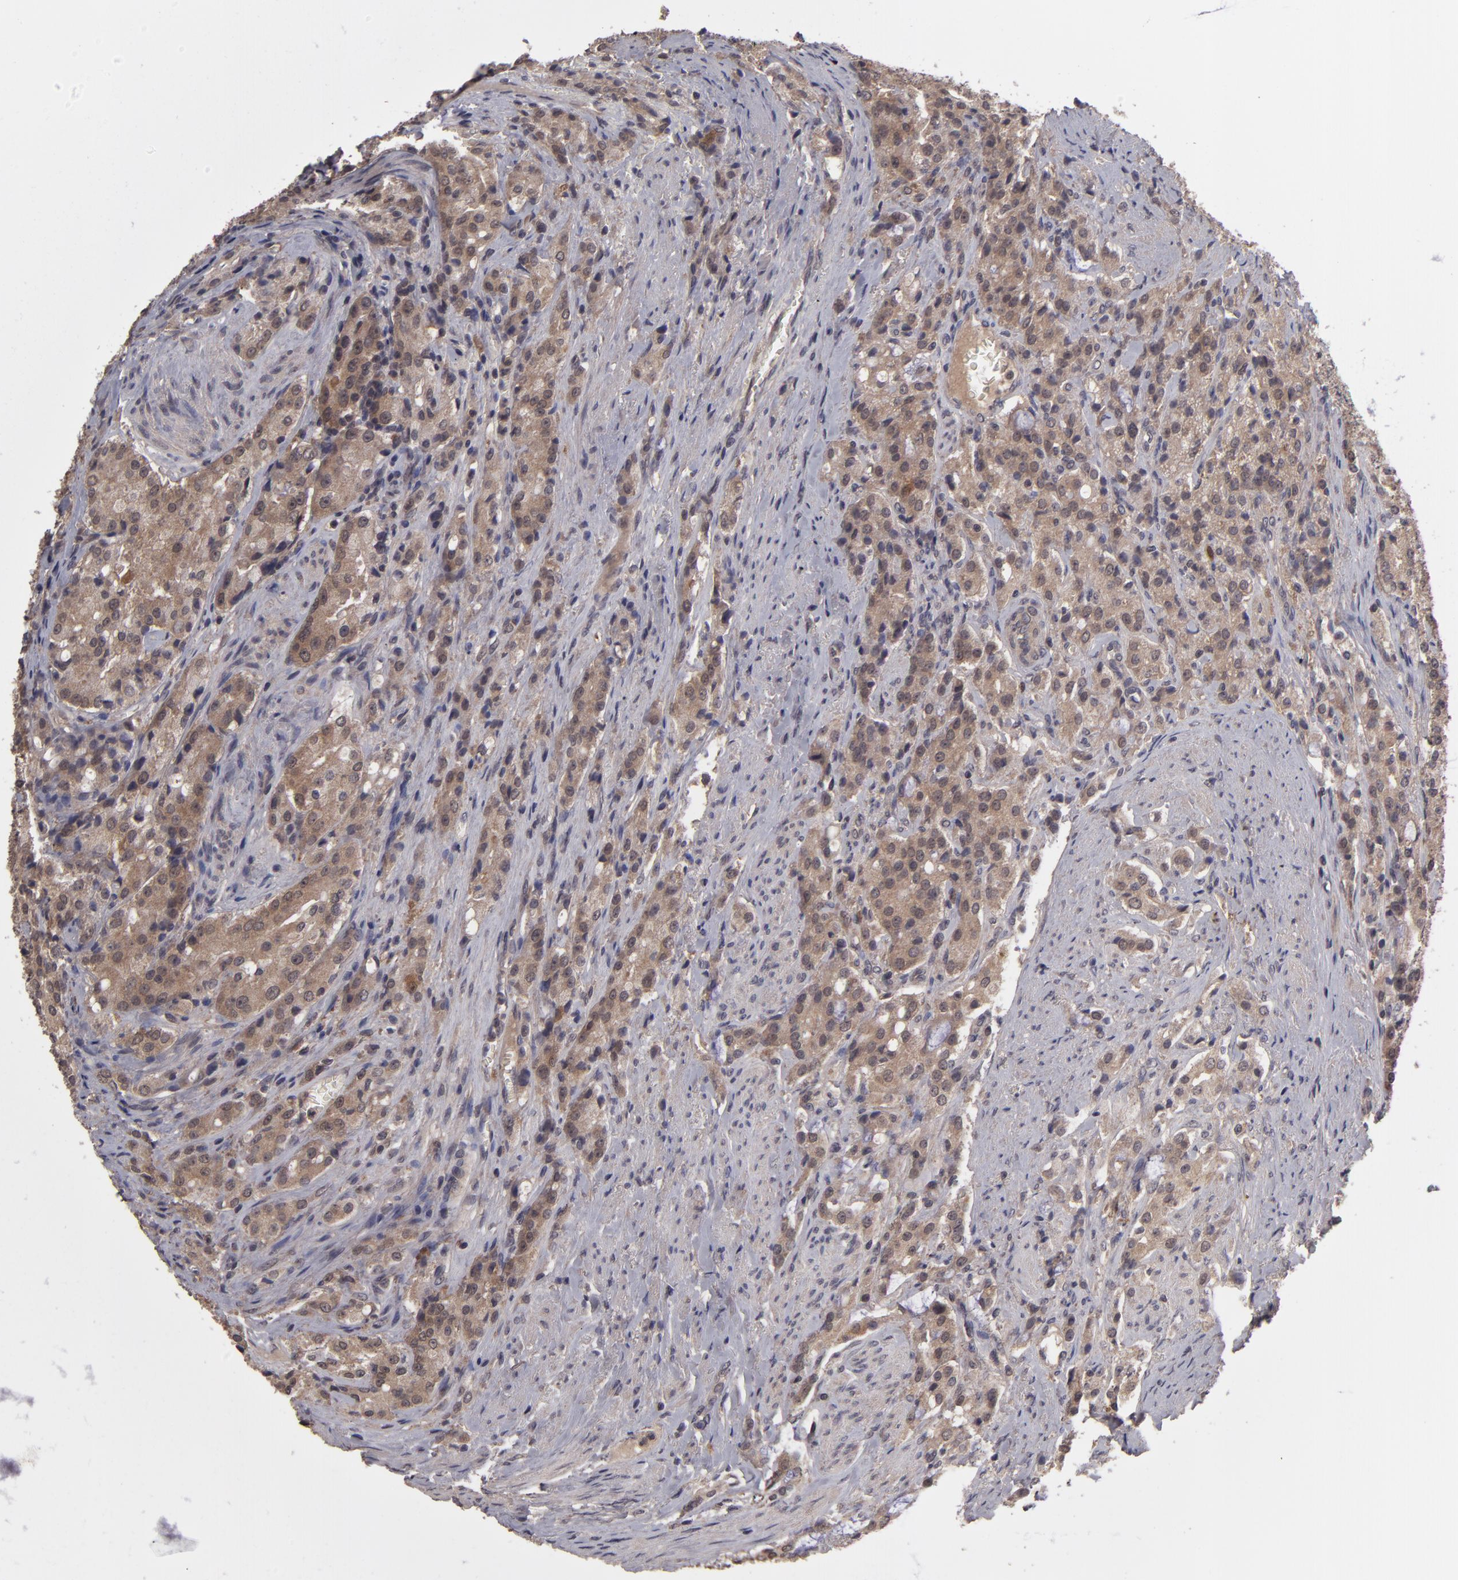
{"staining": {"intensity": "moderate", "quantity": ">75%", "location": "cytoplasmic/membranous"}, "tissue": "prostate cancer", "cell_type": "Tumor cells", "image_type": "cancer", "snomed": [{"axis": "morphology", "description": "Adenocarcinoma, Medium grade"}, {"axis": "topography", "description": "Prostate"}], "caption": "Brown immunohistochemical staining in human prostate medium-grade adenocarcinoma exhibits moderate cytoplasmic/membranous staining in approximately >75% of tumor cells. (Brightfield microscopy of DAB IHC at high magnification).", "gene": "TYMS", "patient": {"sex": "male", "age": 72}}